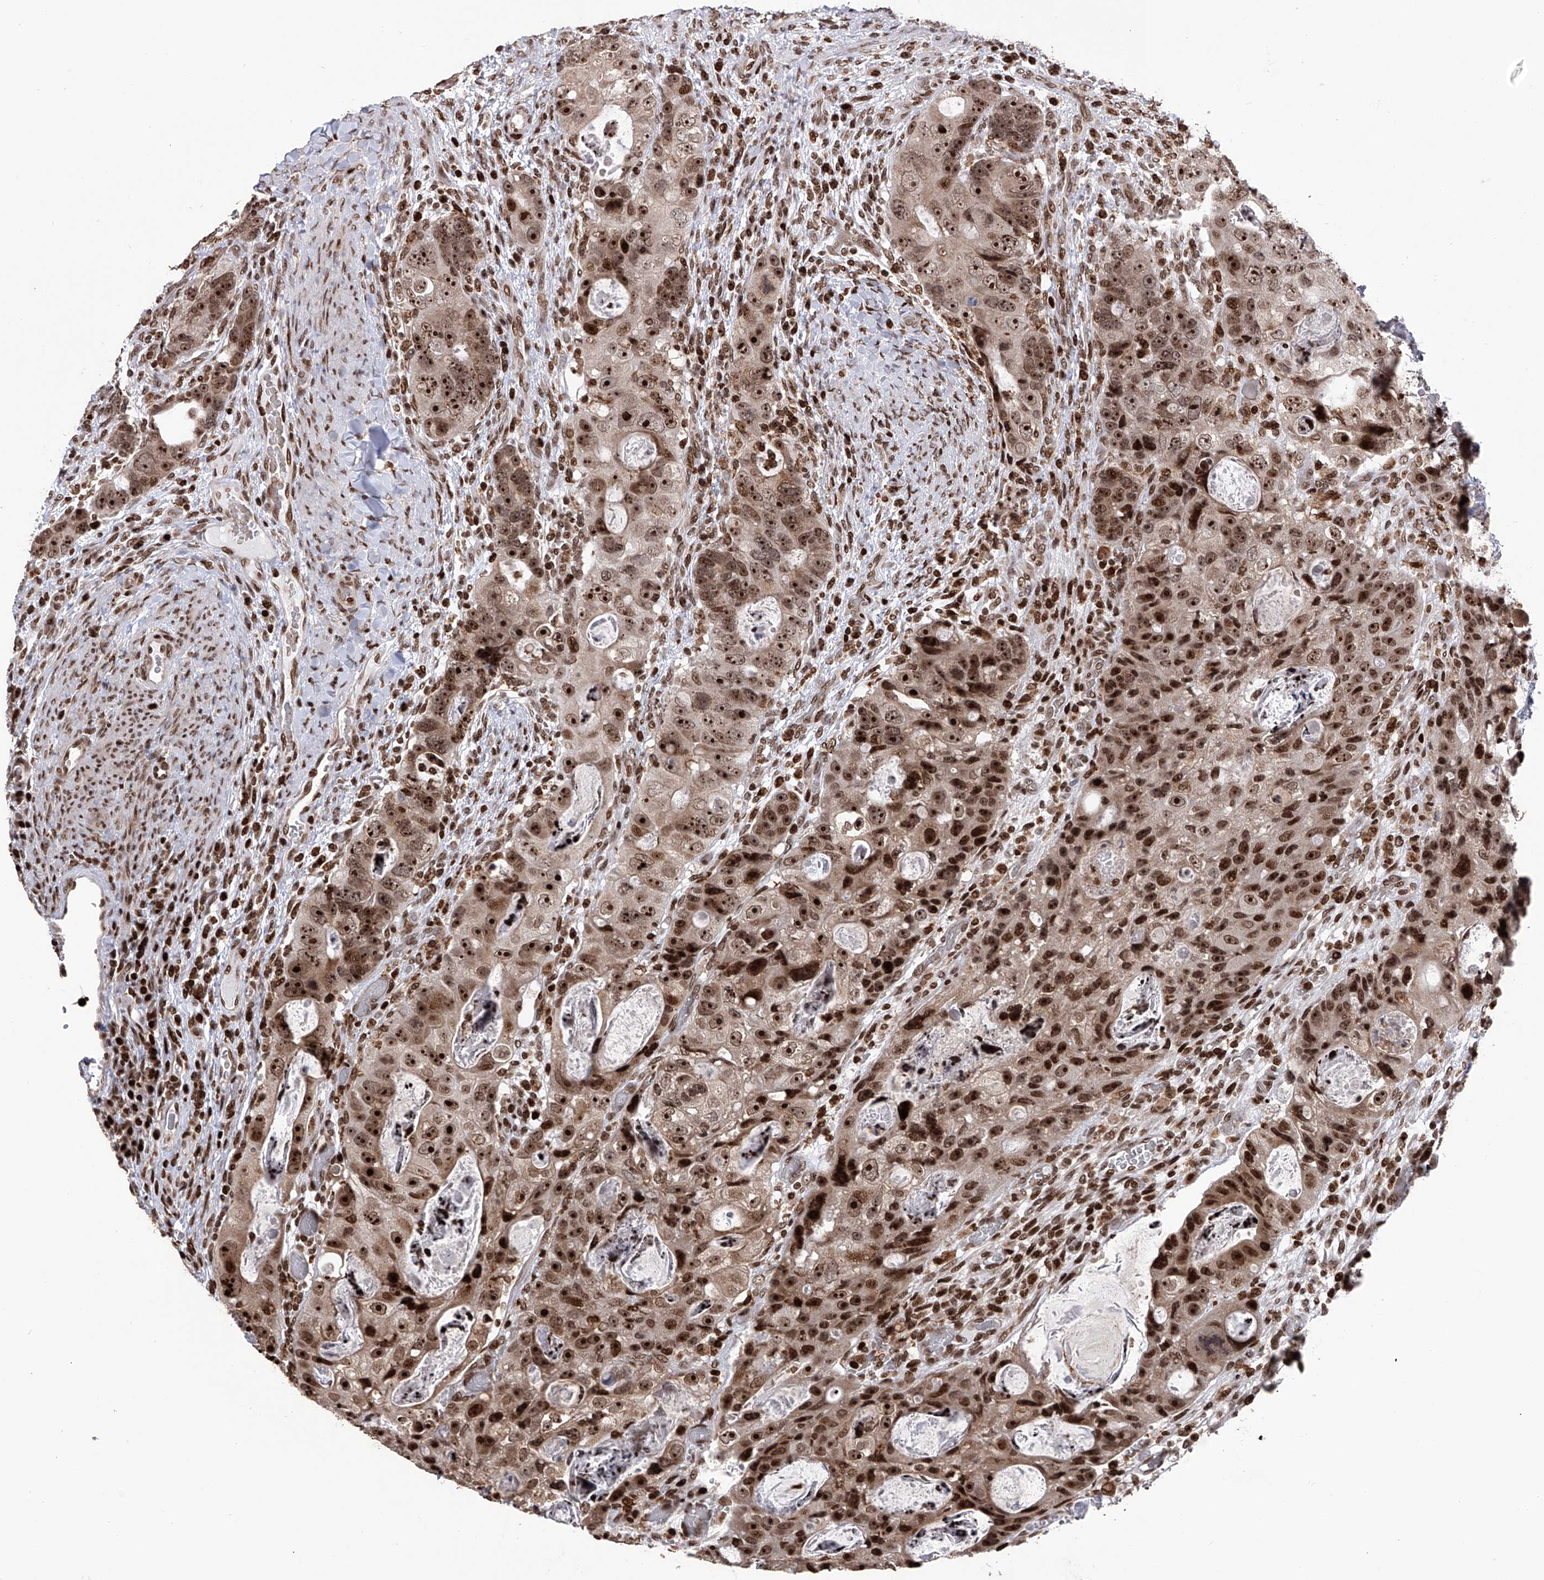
{"staining": {"intensity": "strong", "quantity": ">75%", "location": "nuclear"}, "tissue": "colorectal cancer", "cell_type": "Tumor cells", "image_type": "cancer", "snomed": [{"axis": "morphology", "description": "Adenocarcinoma, NOS"}, {"axis": "topography", "description": "Rectum"}], "caption": "Immunohistochemistry (IHC) histopathology image of neoplastic tissue: human colorectal cancer (adenocarcinoma) stained using immunohistochemistry shows high levels of strong protein expression localized specifically in the nuclear of tumor cells, appearing as a nuclear brown color.", "gene": "PAK1IP1", "patient": {"sex": "male", "age": 59}}